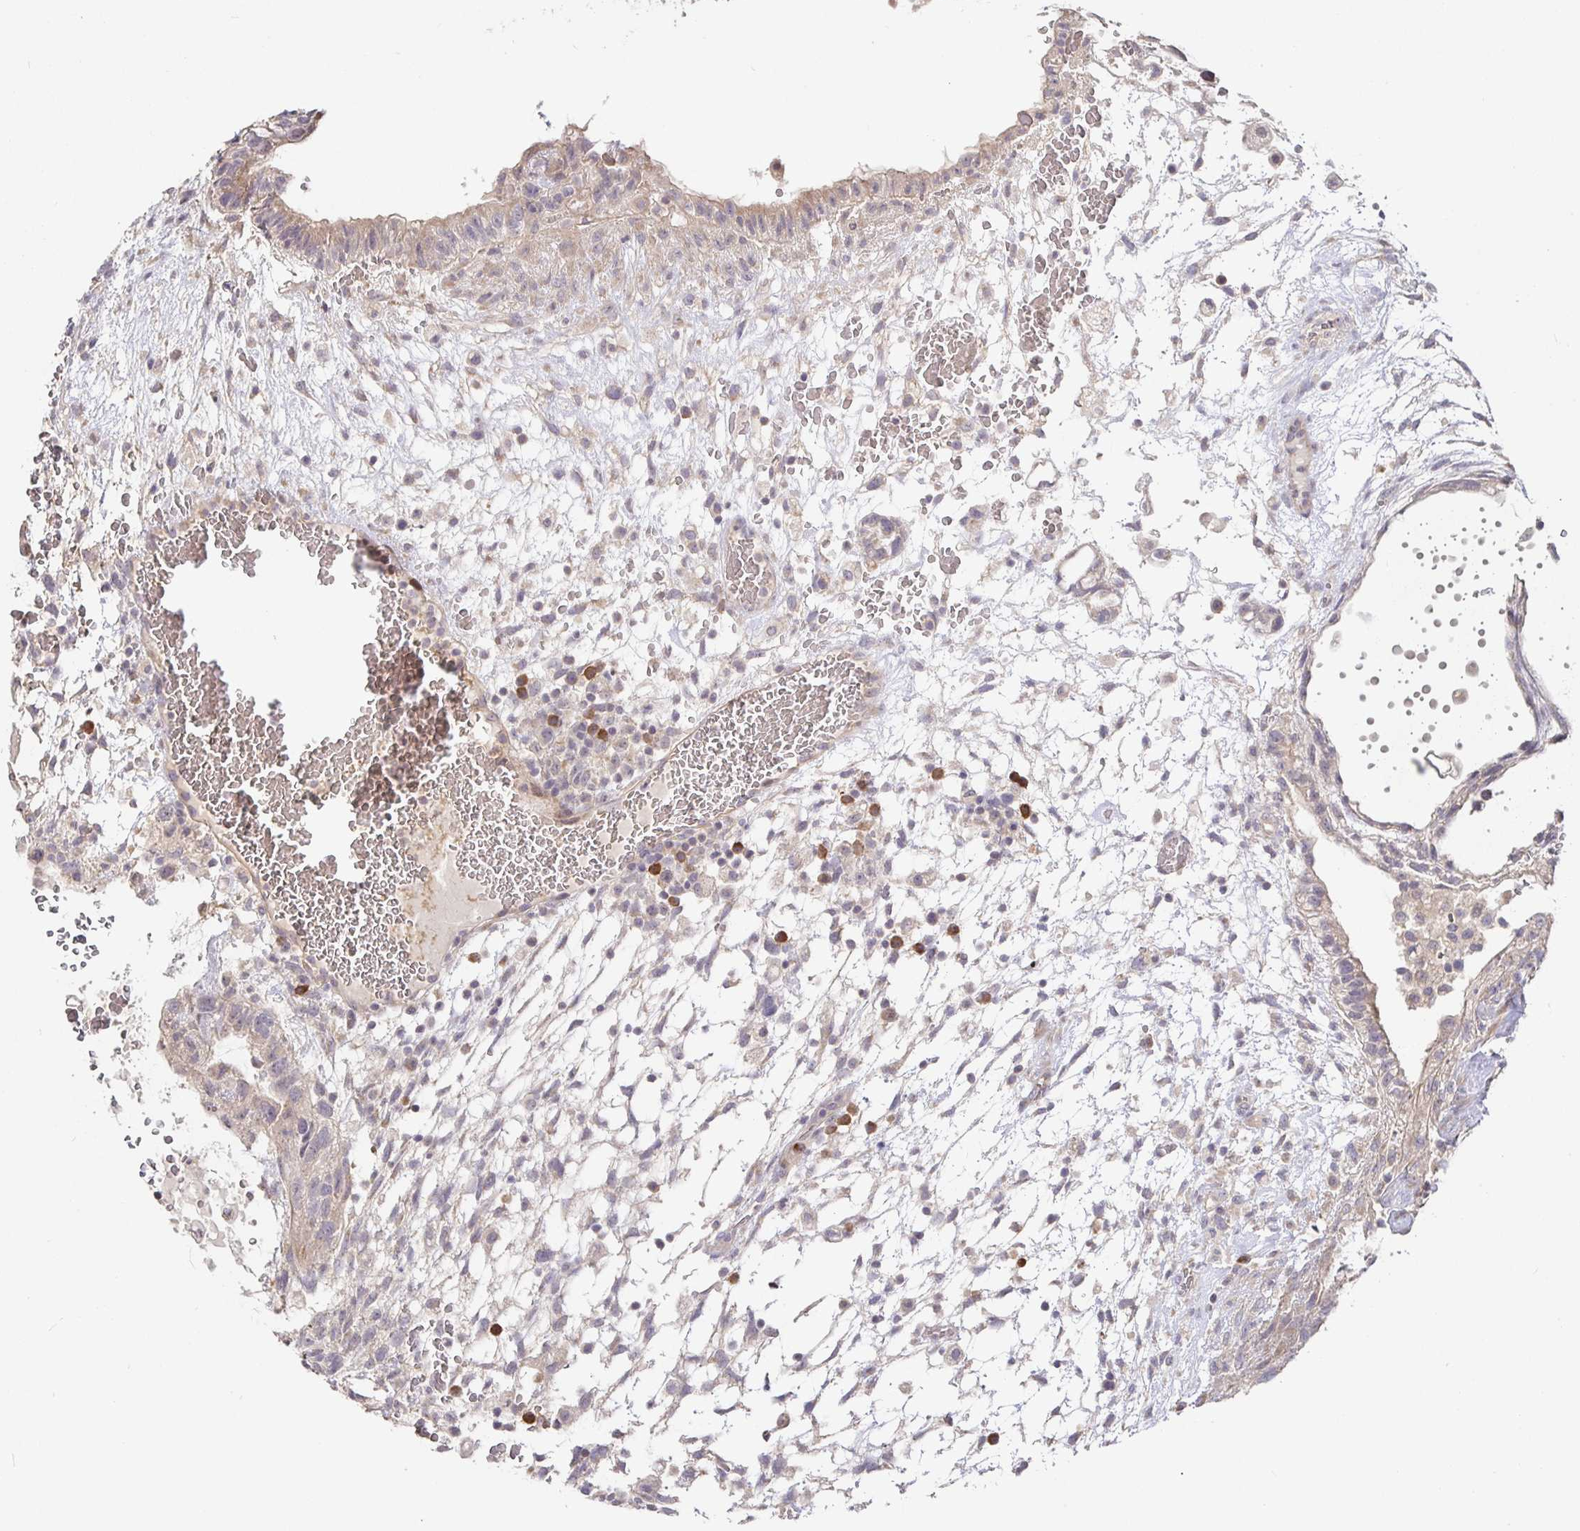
{"staining": {"intensity": "weak", "quantity": "25%-75%", "location": "cytoplasmic/membranous"}, "tissue": "testis cancer", "cell_type": "Tumor cells", "image_type": "cancer", "snomed": [{"axis": "morphology", "description": "Carcinoma, Embryonal, NOS"}, {"axis": "topography", "description": "Testis"}], "caption": "Testis embryonal carcinoma stained with a protein marker displays weak staining in tumor cells.", "gene": "ZDHHC11", "patient": {"sex": "male", "age": 32}}